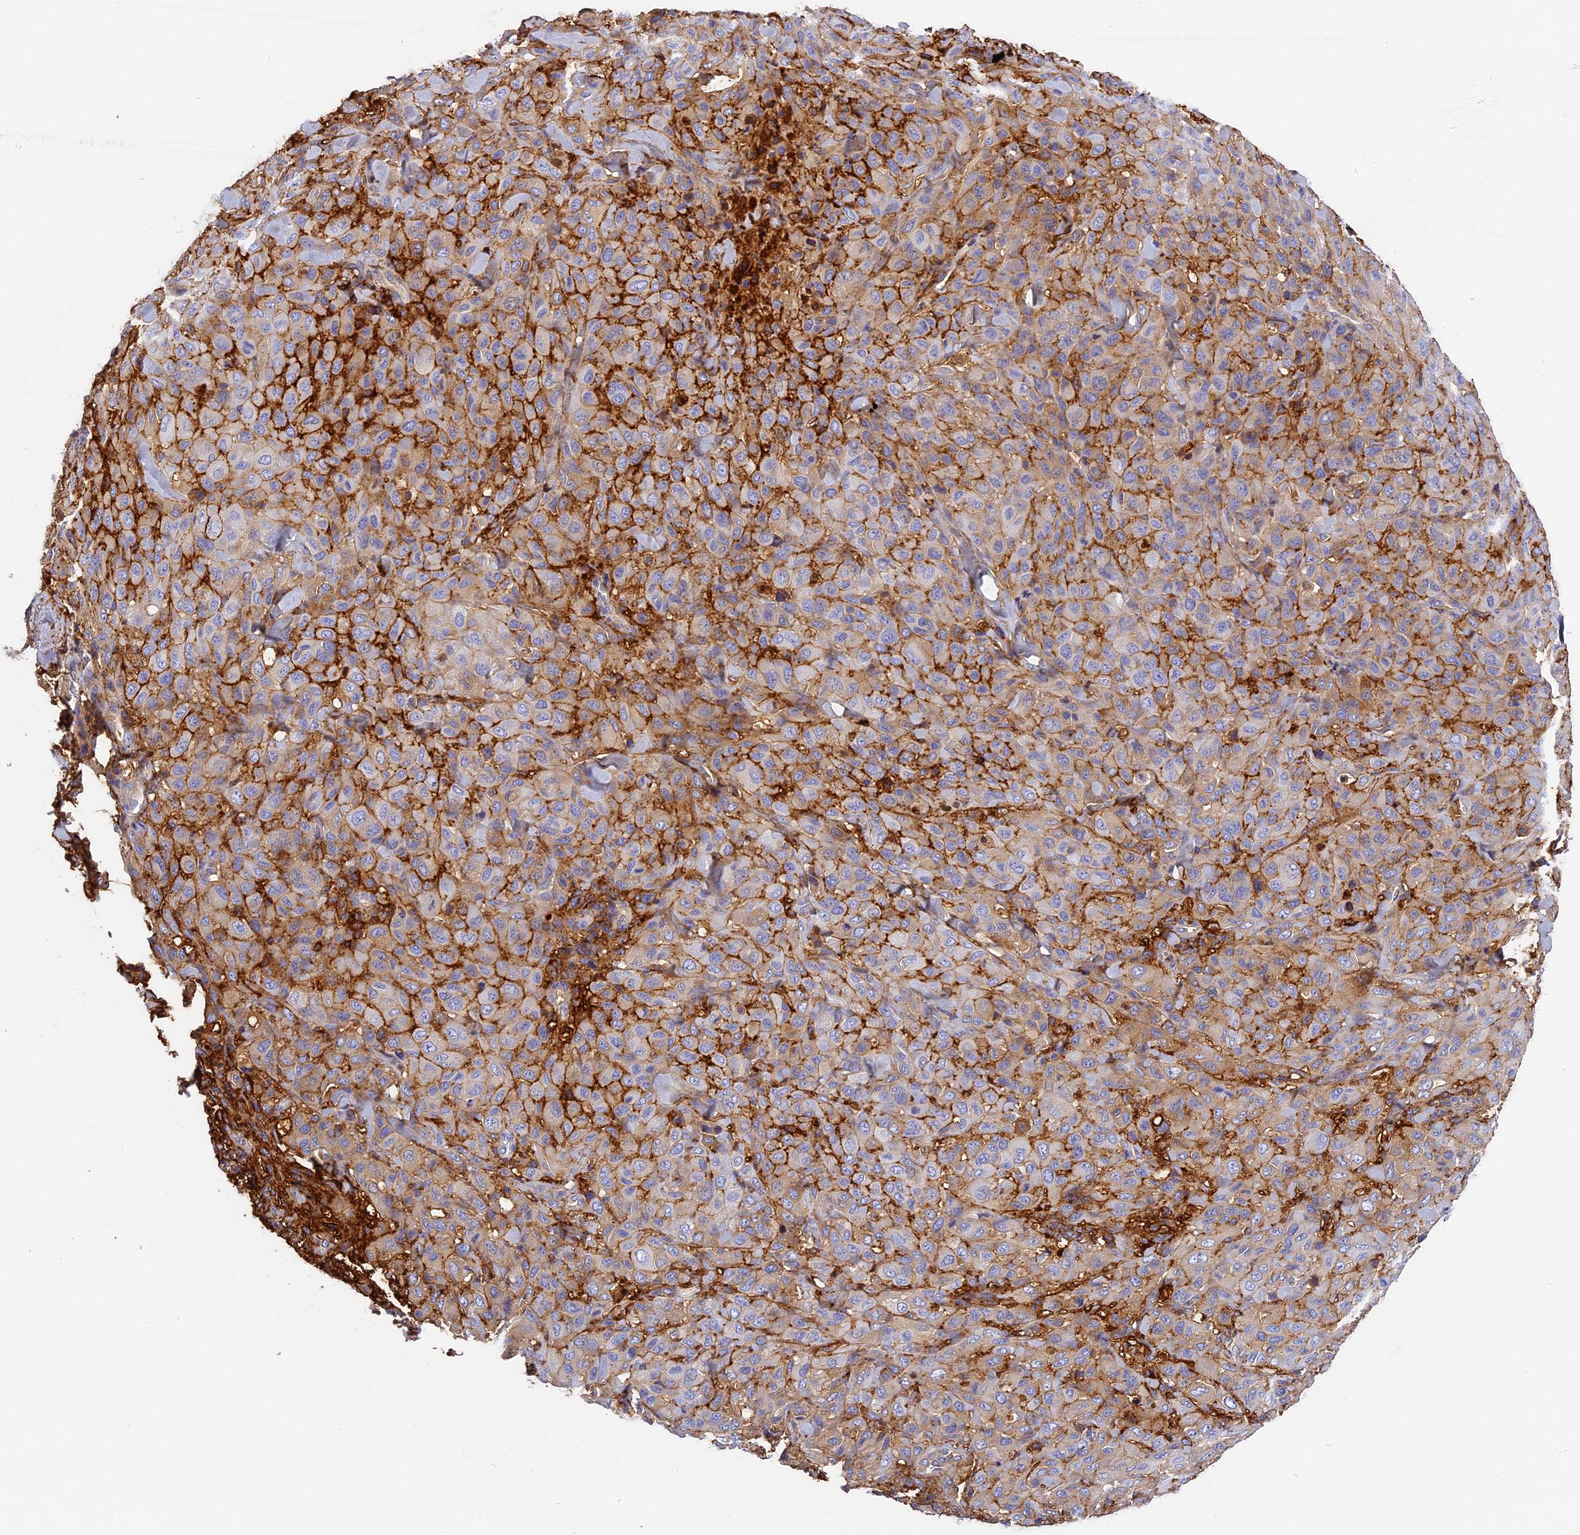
{"staining": {"intensity": "negative", "quantity": "none", "location": "none"}, "tissue": "melanoma", "cell_type": "Tumor cells", "image_type": "cancer", "snomed": [{"axis": "morphology", "description": "Malignant melanoma, Metastatic site"}, {"axis": "topography", "description": "Skin"}], "caption": "A histopathology image of melanoma stained for a protein demonstrates no brown staining in tumor cells.", "gene": "ITIH1", "patient": {"sex": "female", "age": 81}}